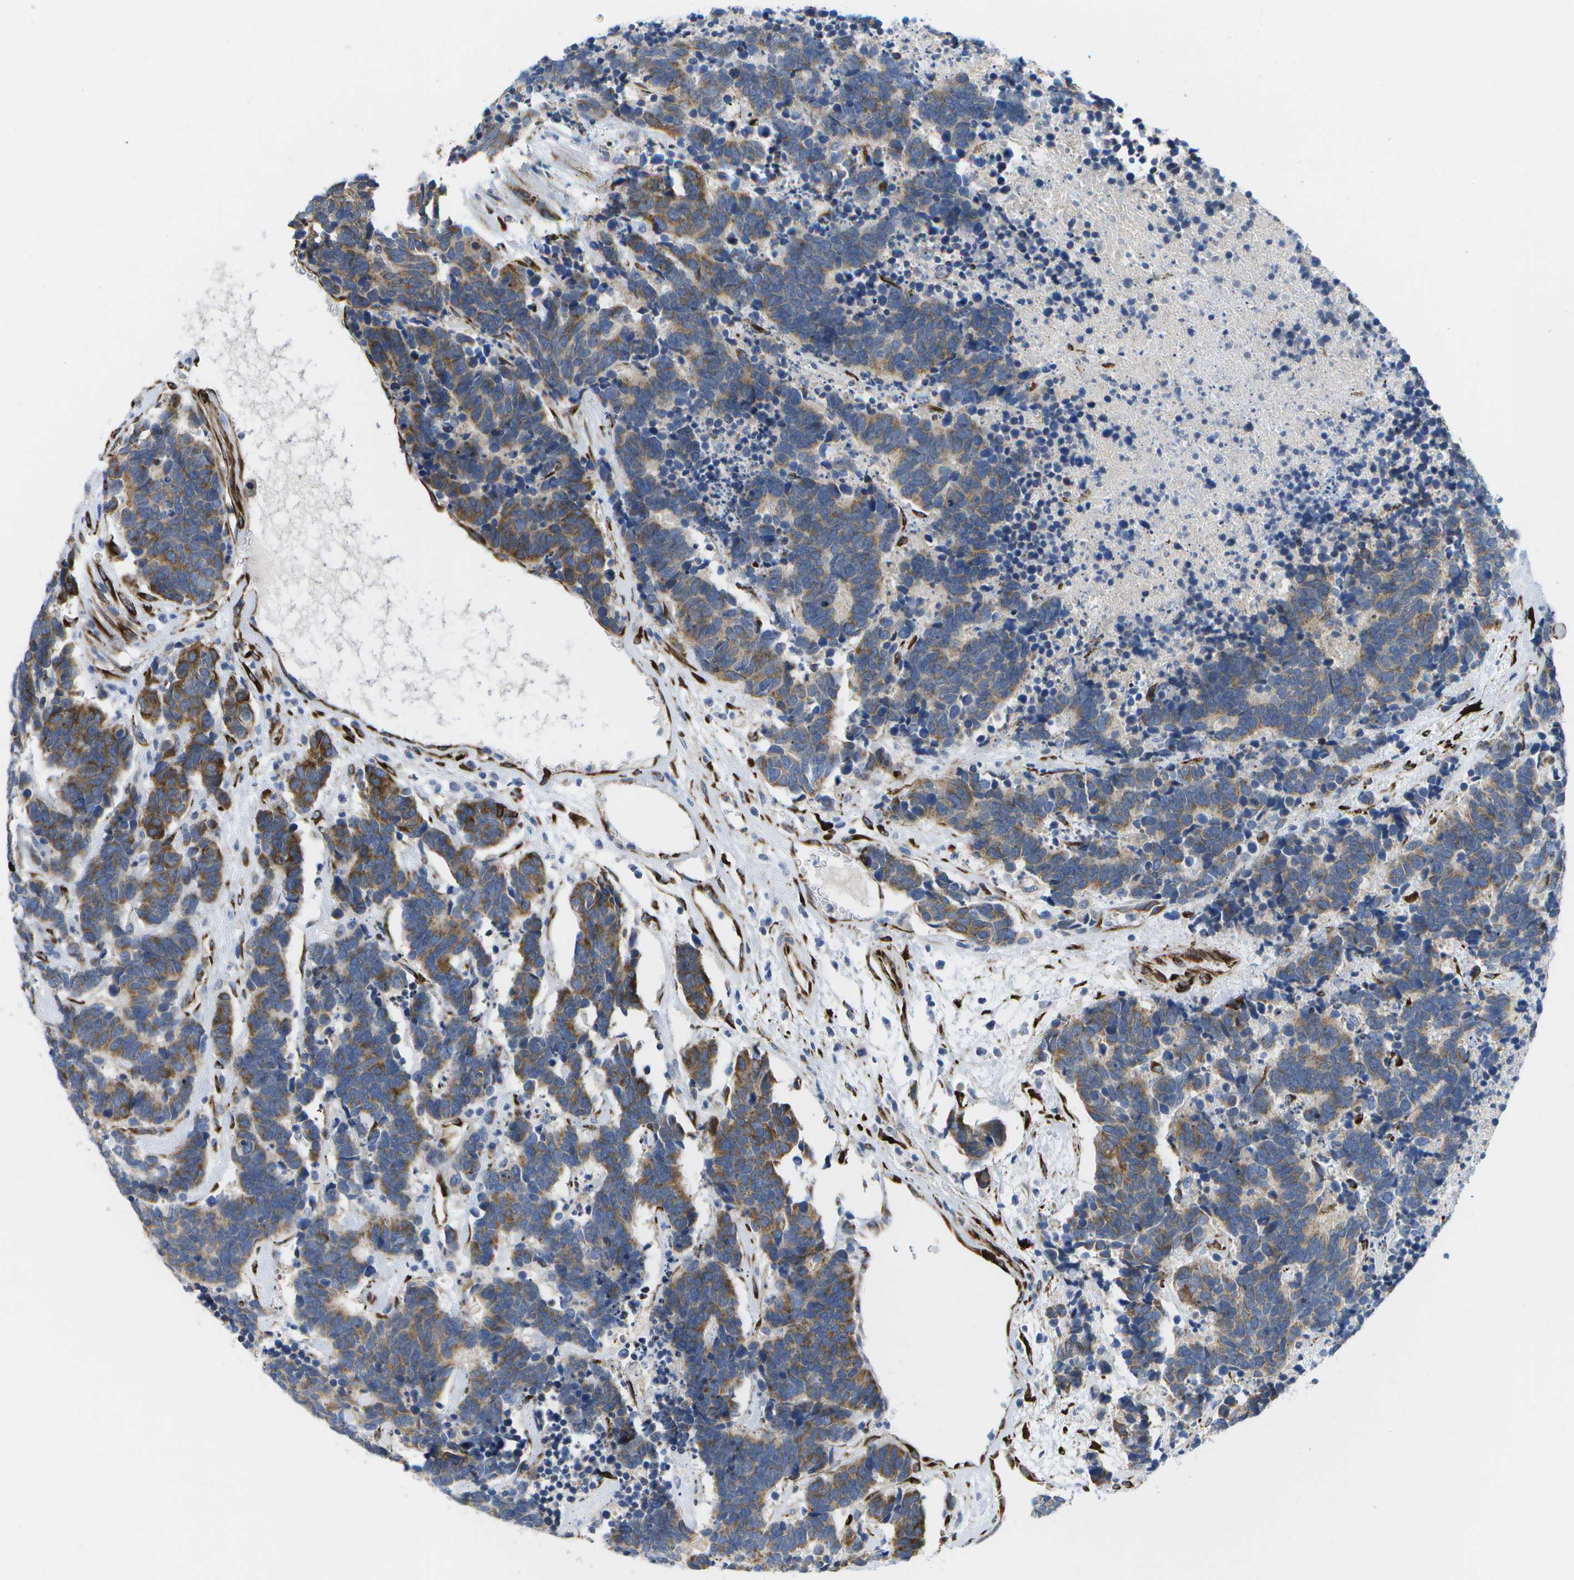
{"staining": {"intensity": "moderate", "quantity": ">75%", "location": "cytoplasmic/membranous"}, "tissue": "carcinoid", "cell_type": "Tumor cells", "image_type": "cancer", "snomed": [{"axis": "morphology", "description": "Carcinoma, NOS"}, {"axis": "morphology", "description": "Carcinoid, malignant, NOS"}, {"axis": "topography", "description": "Urinary bladder"}], "caption": "Immunohistochemical staining of malignant carcinoid shows medium levels of moderate cytoplasmic/membranous protein expression in about >75% of tumor cells.", "gene": "ZDHHC17", "patient": {"sex": "male", "age": 57}}